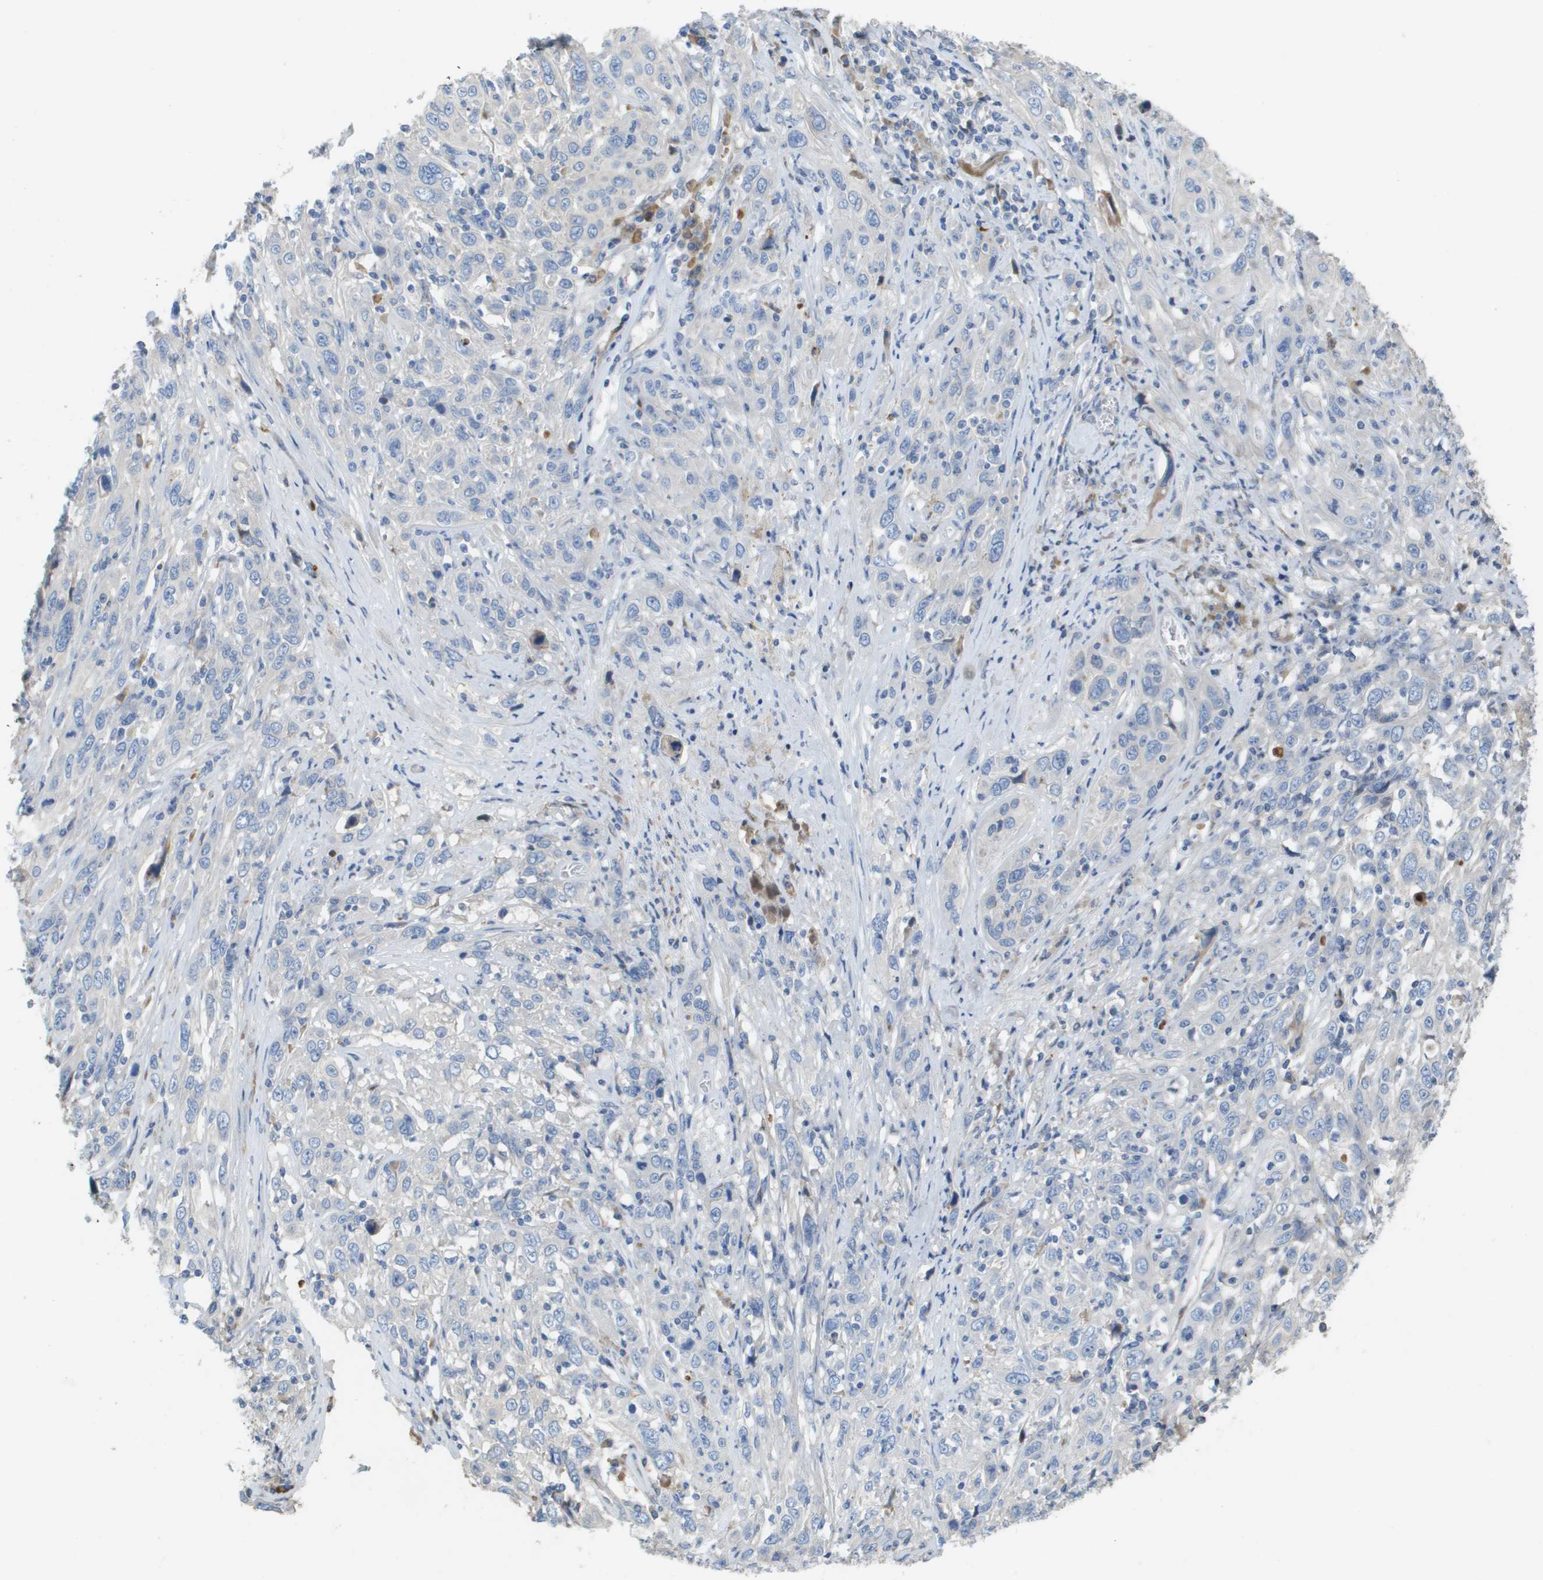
{"staining": {"intensity": "negative", "quantity": "none", "location": "none"}, "tissue": "cervical cancer", "cell_type": "Tumor cells", "image_type": "cancer", "snomed": [{"axis": "morphology", "description": "Squamous cell carcinoma, NOS"}, {"axis": "topography", "description": "Cervix"}], "caption": "Cervical cancer (squamous cell carcinoma) was stained to show a protein in brown. There is no significant expression in tumor cells.", "gene": "CASP10", "patient": {"sex": "female", "age": 46}}